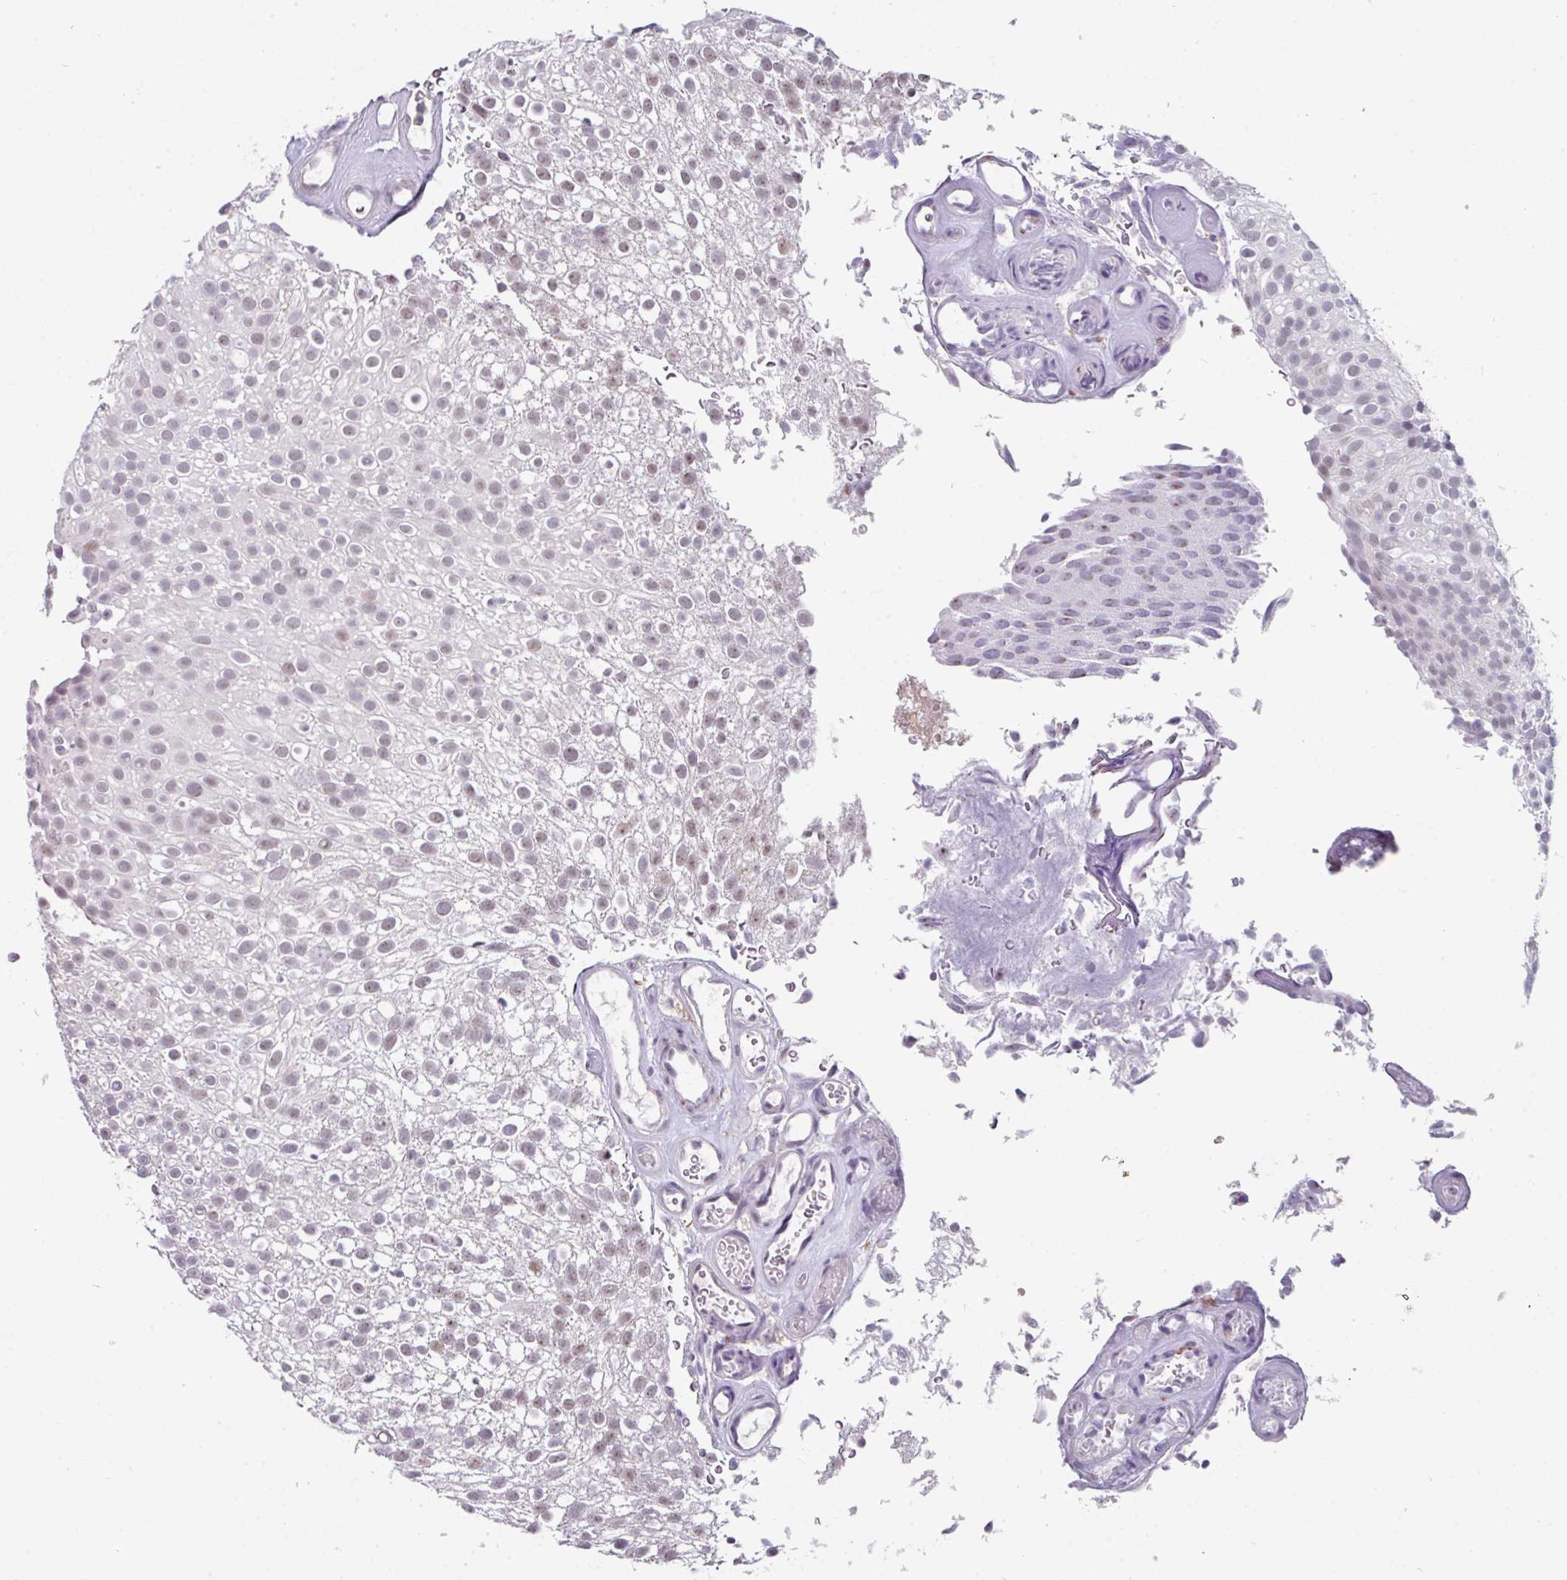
{"staining": {"intensity": "weak", "quantity": "25%-75%", "location": "nuclear"}, "tissue": "urothelial cancer", "cell_type": "Tumor cells", "image_type": "cancer", "snomed": [{"axis": "morphology", "description": "Urothelial carcinoma, Low grade"}, {"axis": "topography", "description": "Urinary bladder"}], "caption": "Weak nuclear positivity is identified in approximately 25%-75% of tumor cells in urothelial cancer.", "gene": "BMS1", "patient": {"sex": "male", "age": 78}}